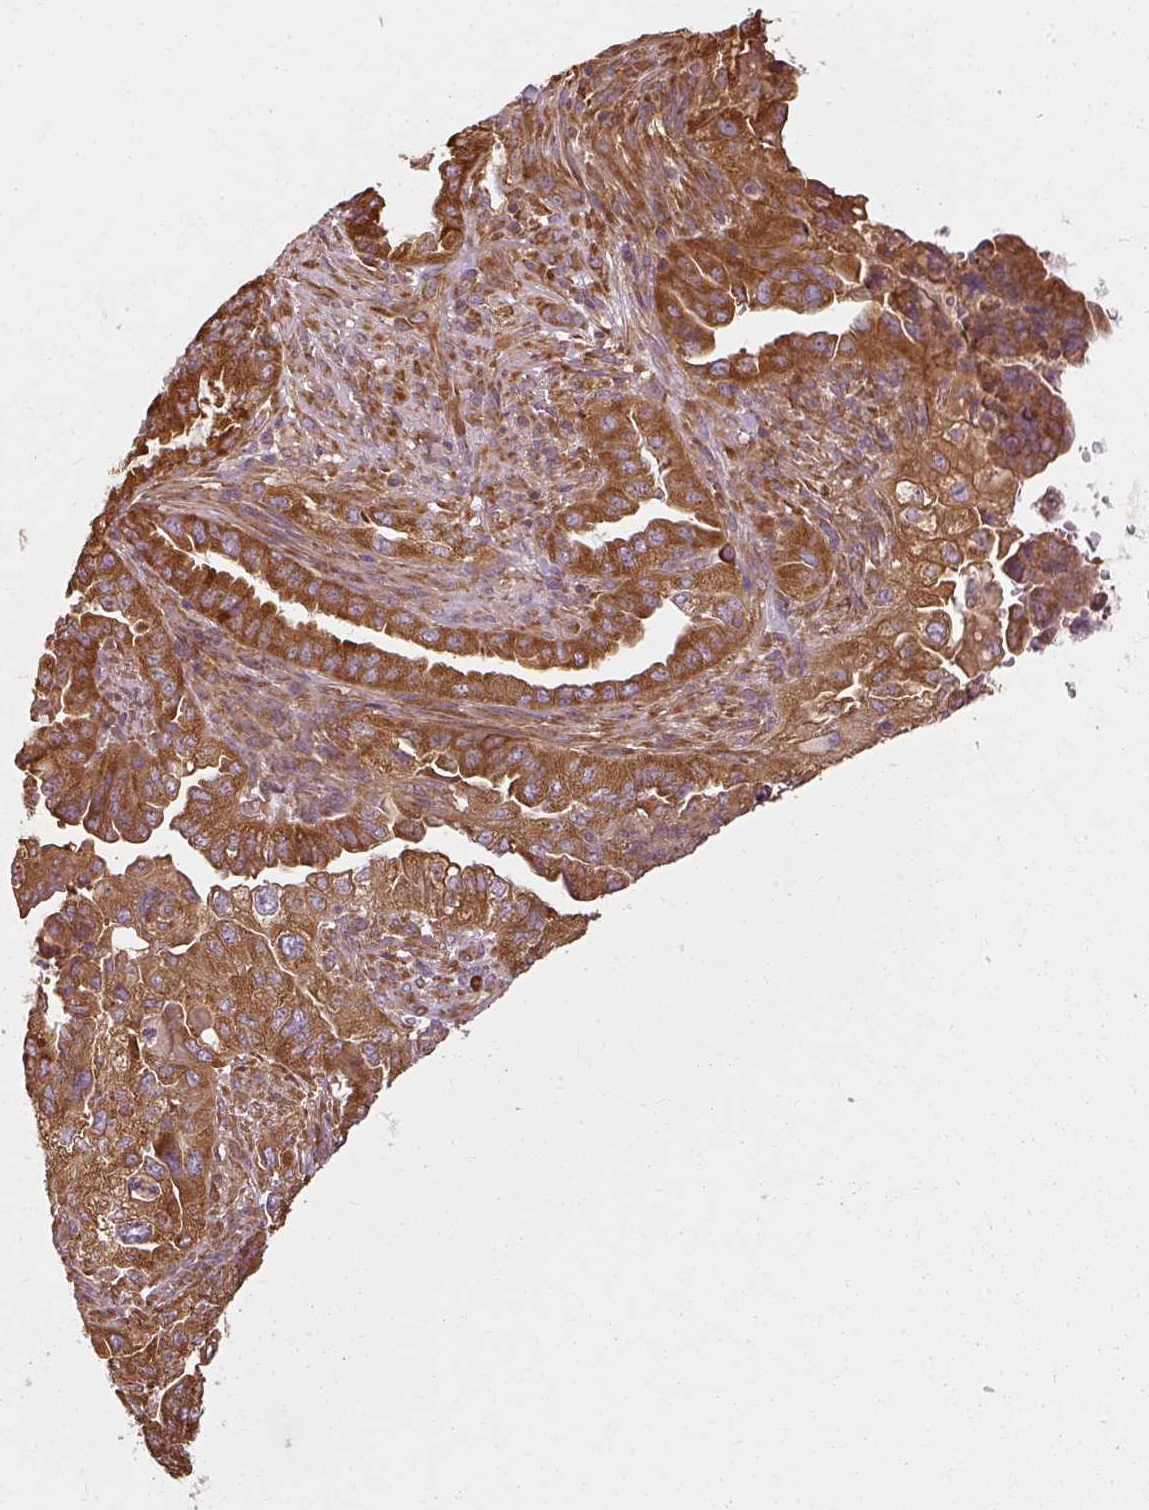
{"staining": {"intensity": "strong", "quantity": ">75%", "location": "cytoplasmic/membranous"}, "tissue": "endometrial cancer", "cell_type": "Tumor cells", "image_type": "cancer", "snomed": [{"axis": "morphology", "description": "Adenocarcinoma, NOS"}, {"axis": "topography", "description": "Endometrium"}], "caption": "The histopathology image exhibits immunohistochemical staining of endometrial adenocarcinoma. There is strong cytoplasmic/membranous expression is appreciated in approximately >75% of tumor cells.", "gene": "RPL24", "patient": {"sex": "female", "age": 51}}